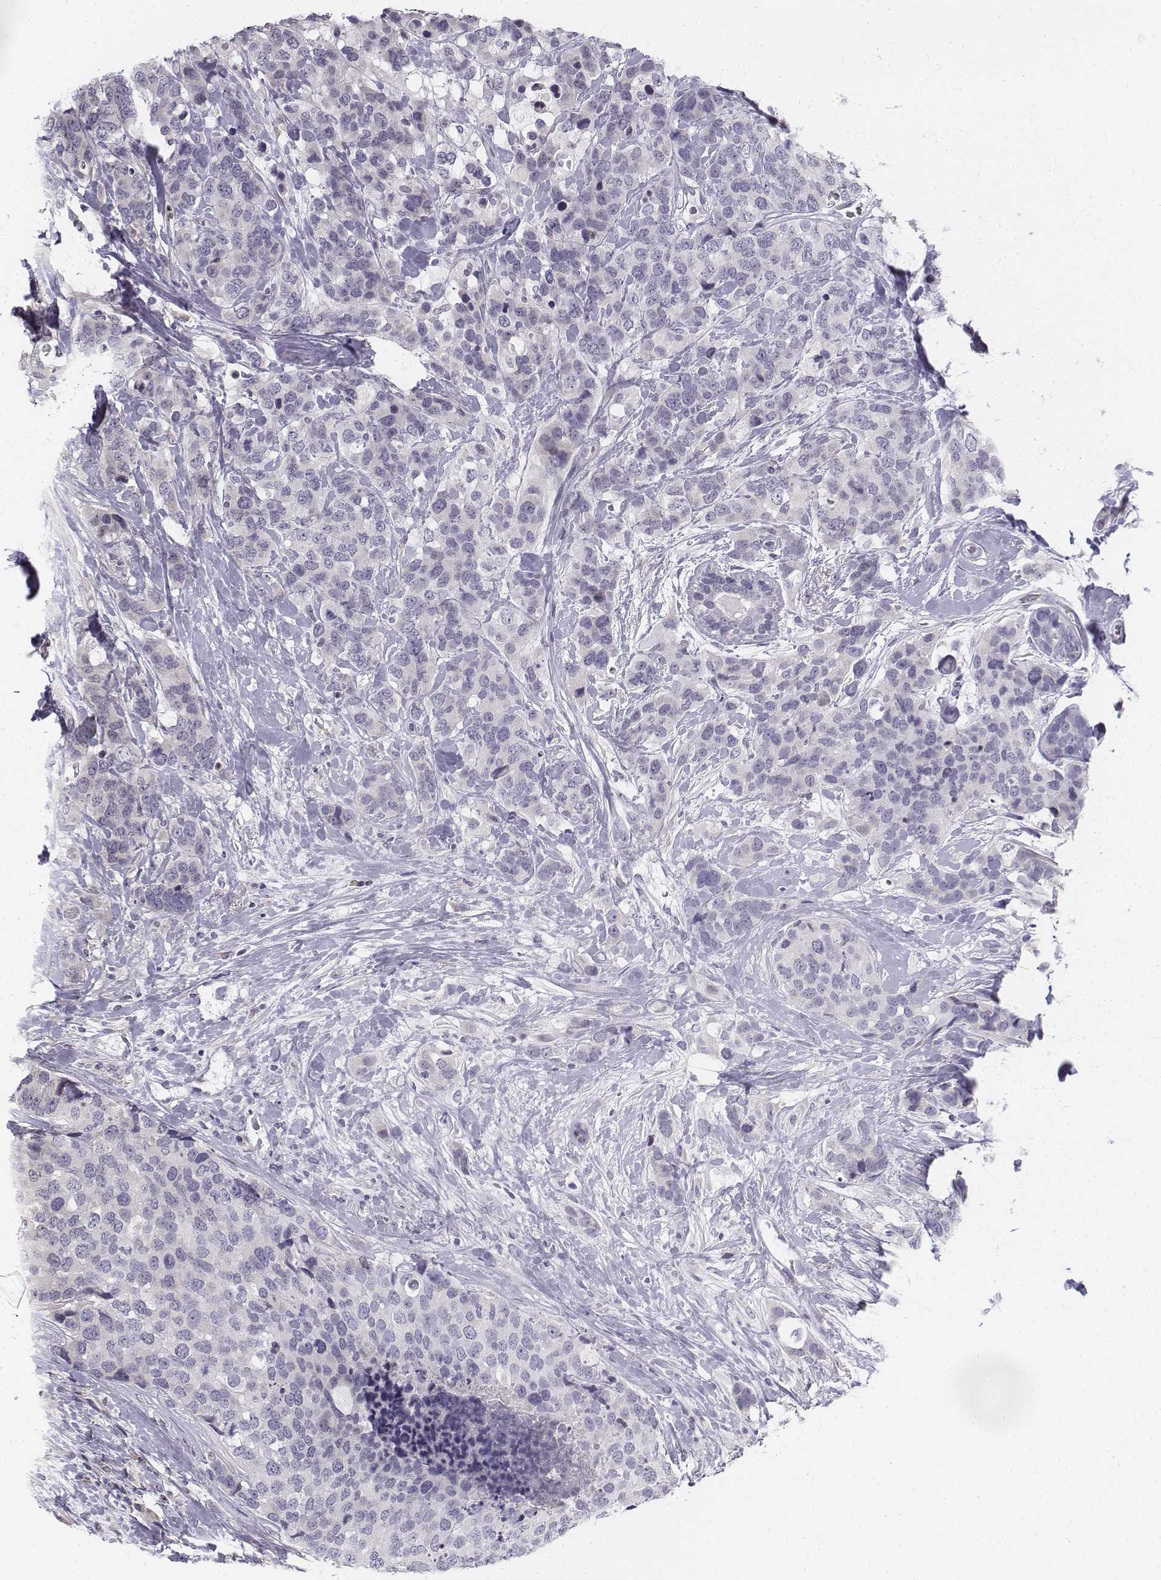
{"staining": {"intensity": "negative", "quantity": "none", "location": "none"}, "tissue": "breast cancer", "cell_type": "Tumor cells", "image_type": "cancer", "snomed": [{"axis": "morphology", "description": "Lobular carcinoma"}, {"axis": "topography", "description": "Breast"}], "caption": "Immunohistochemistry image of neoplastic tissue: breast lobular carcinoma stained with DAB displays no significant protein positivity in tumor cells.", "gene": "PENK", "patient": {"sex": "female", "age": 59}}